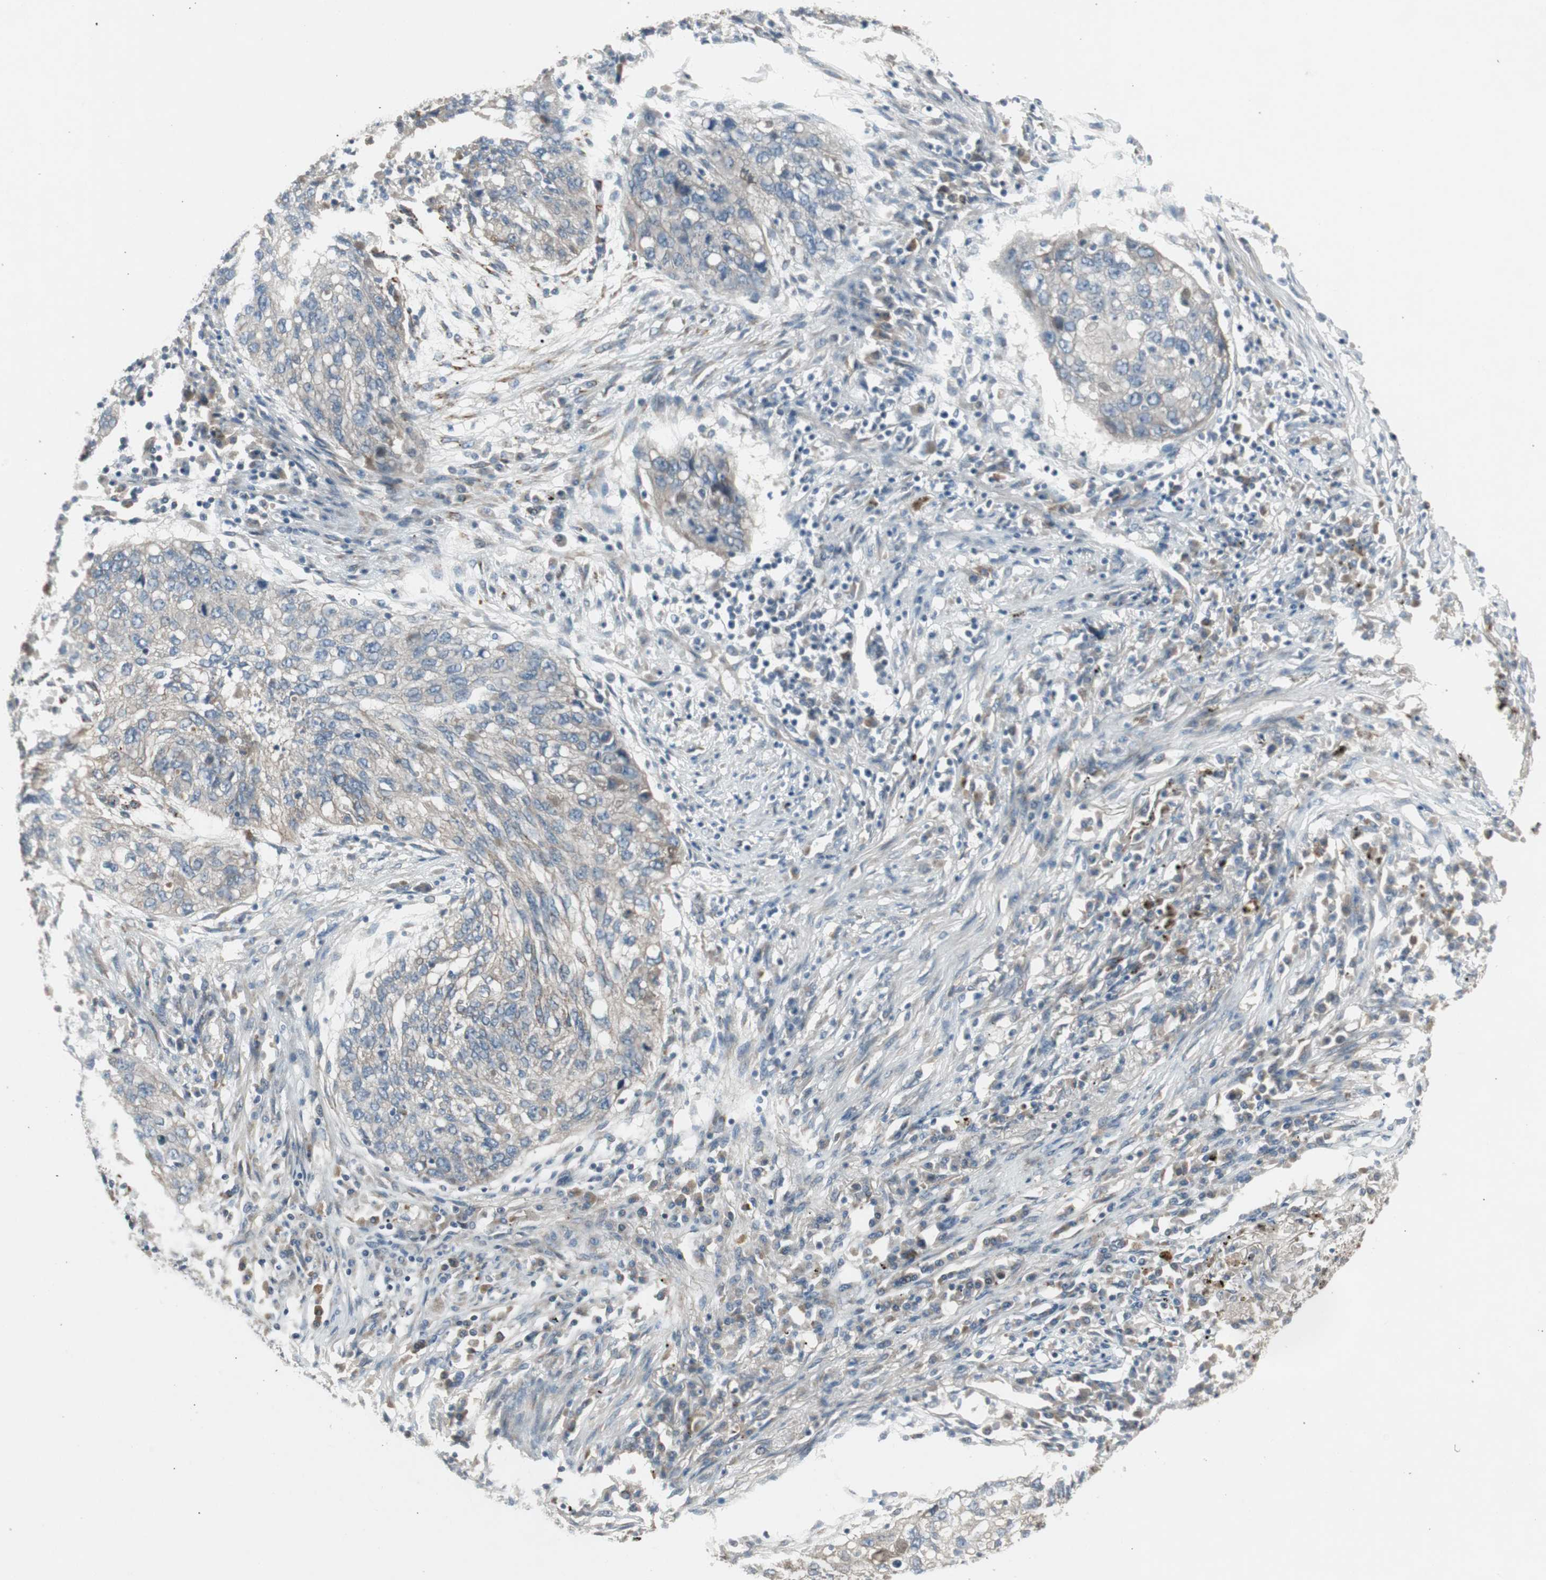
{"staining": {"intensity": "weak", "quantity": "25%-75%", "location": "cytoplasmic/membranous"}, "tissue": "lung cancer", "cell_type": "Tumor cells", "image_type": "cancer", "snomed": [{"axis": "morphology", "description": "Squamous cell carcinoma, NOS"}, {"axis": "topography", "description": "Lung"}], "caption": "Lung cancer stained for a protein (brown) reveals weak cytoplasmic/membranous positive positivity in about 25%-75% of tumor cells.", "gene": "PANK2", "patient": {"sex": "female", "age": 63}}